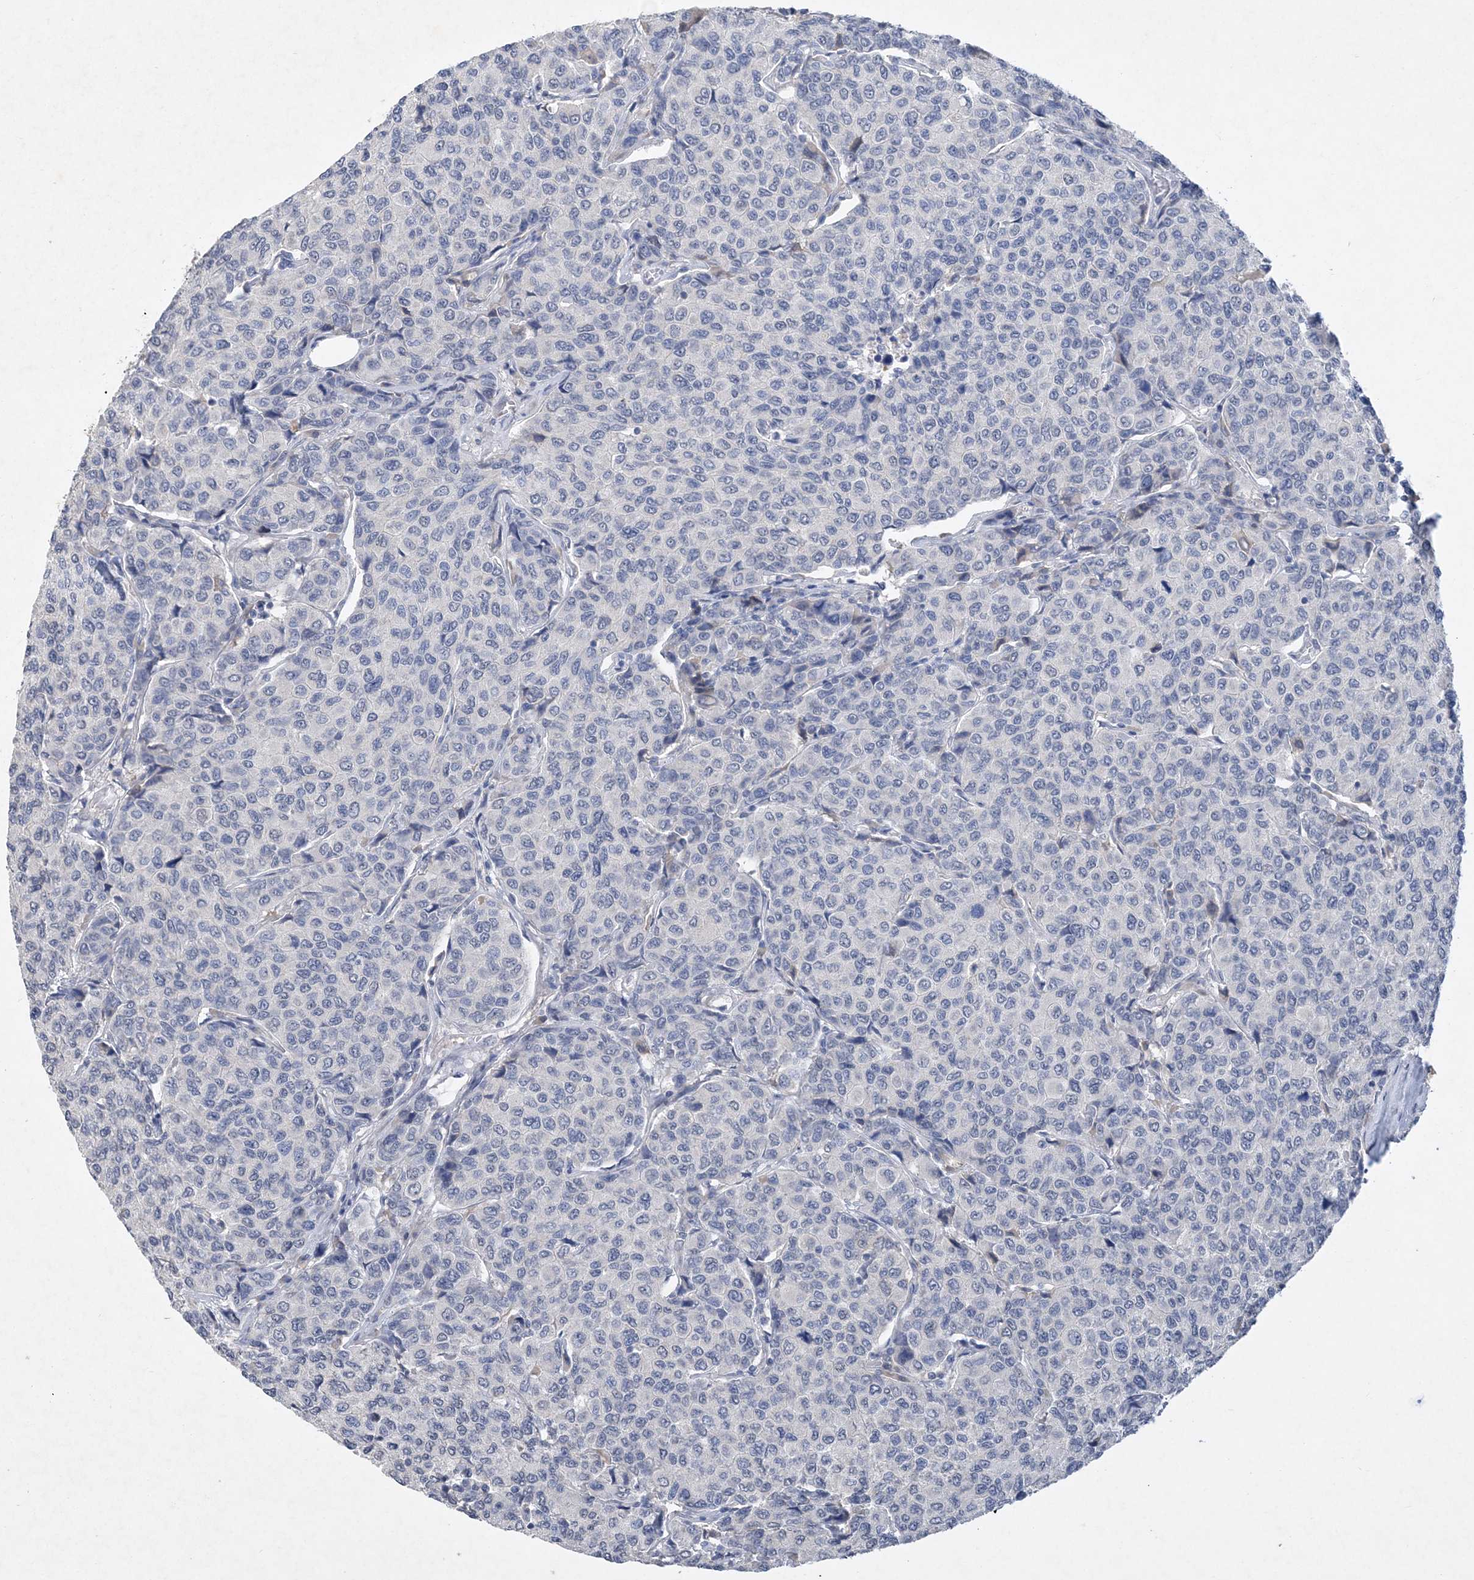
{"staining": {"intensity": "negative", "quantity": "none", "location": "none"}, "tissue": "breast cancer", "cell_type": "Tumor cells", "image_type": "cancer", "snomed": [{"axis": "morphology", "description": "Duct carcinoma"}, {"axis": "topography", "description": "Breast"}], "caption": "There is no significant staining in tumor cells of breast cancer (intraductal carcinoma).", "gene": "C11orf58", "patient": {"sex": "female", "age": 55}}